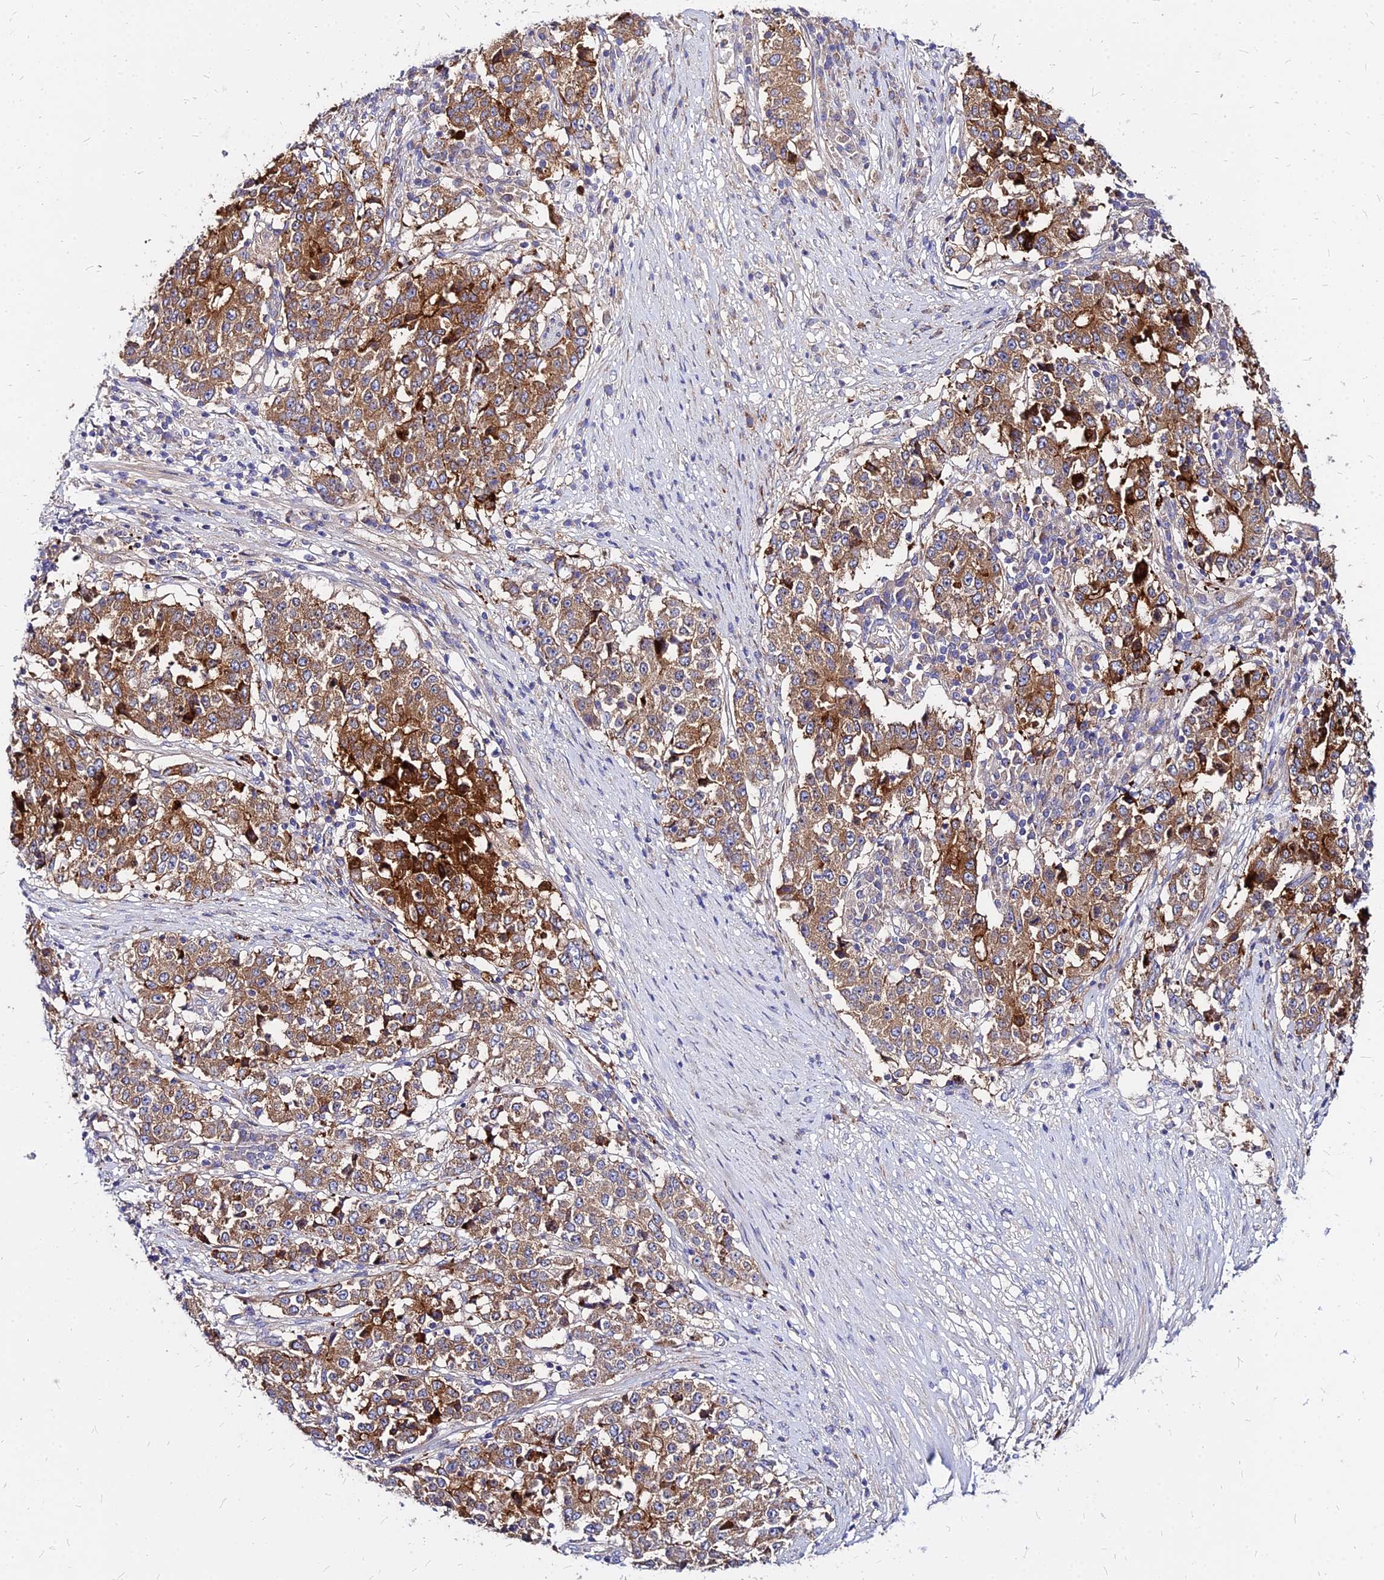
{"staining": {"intensity": "moderate", "quantity": ">75%", "location": "cytoplasmic/membranous"}, "tissue": "stomach cancer", "cell_type": "Tumor cells", "image_type": "cancer", "snomed": [{"axis": "morphology", "description": "Adenocarcinoma, NOS"}, {"axis": "topography", "description": "Stomach"}], "caption": "High-magnification brightfield microscopy of stomach cancer stained with DAB (3,3'-diaminobenzidine) (brown) and counterstained with hematoxylin (blue). tumor cells exhibit moderate cytoplasmic/membranous staining is identified in approximately>75% of cells.", "gene": "COMMD10", "patient": {"sex": "male", "age": 59}}